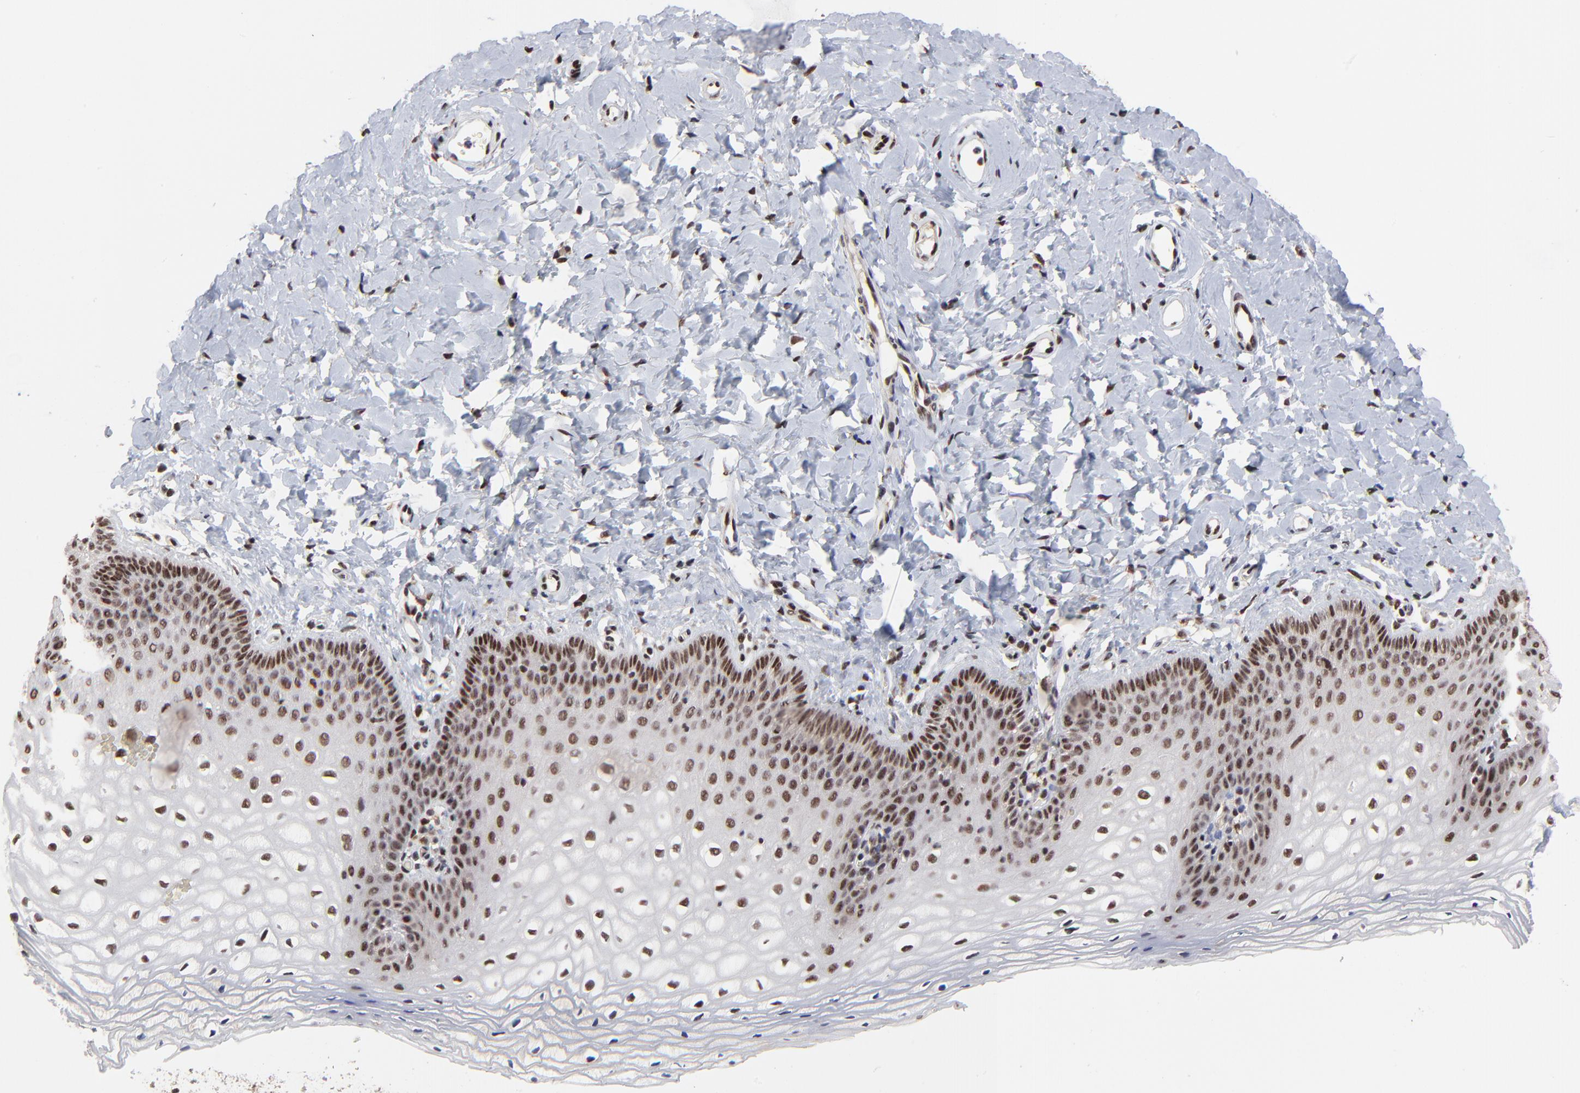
{"staining": {"intensity": "strong", "quantity": "25%-75%", "location": "nuclear"}, "tissue": "vagina", "cell_type": "Squamous epithelial cells", "image_type": "normal", "snomed": [{"axis": "morphology", "description": "Normal tissue, NOS"}, {"axis": "topography", "description": "Vagina"}], "caption": "Brown immunohistochemical staining in benign human vagina exhibits strong nuclear positivity in approximately 25%-75% of squamous epithelial cells. (Stains: DAB in brown, nuclei in blue, Microscopy: brightfield microscopy at high magnification).", "gene": "RBM22", "patient": {"sex": "female", "age": 55}}